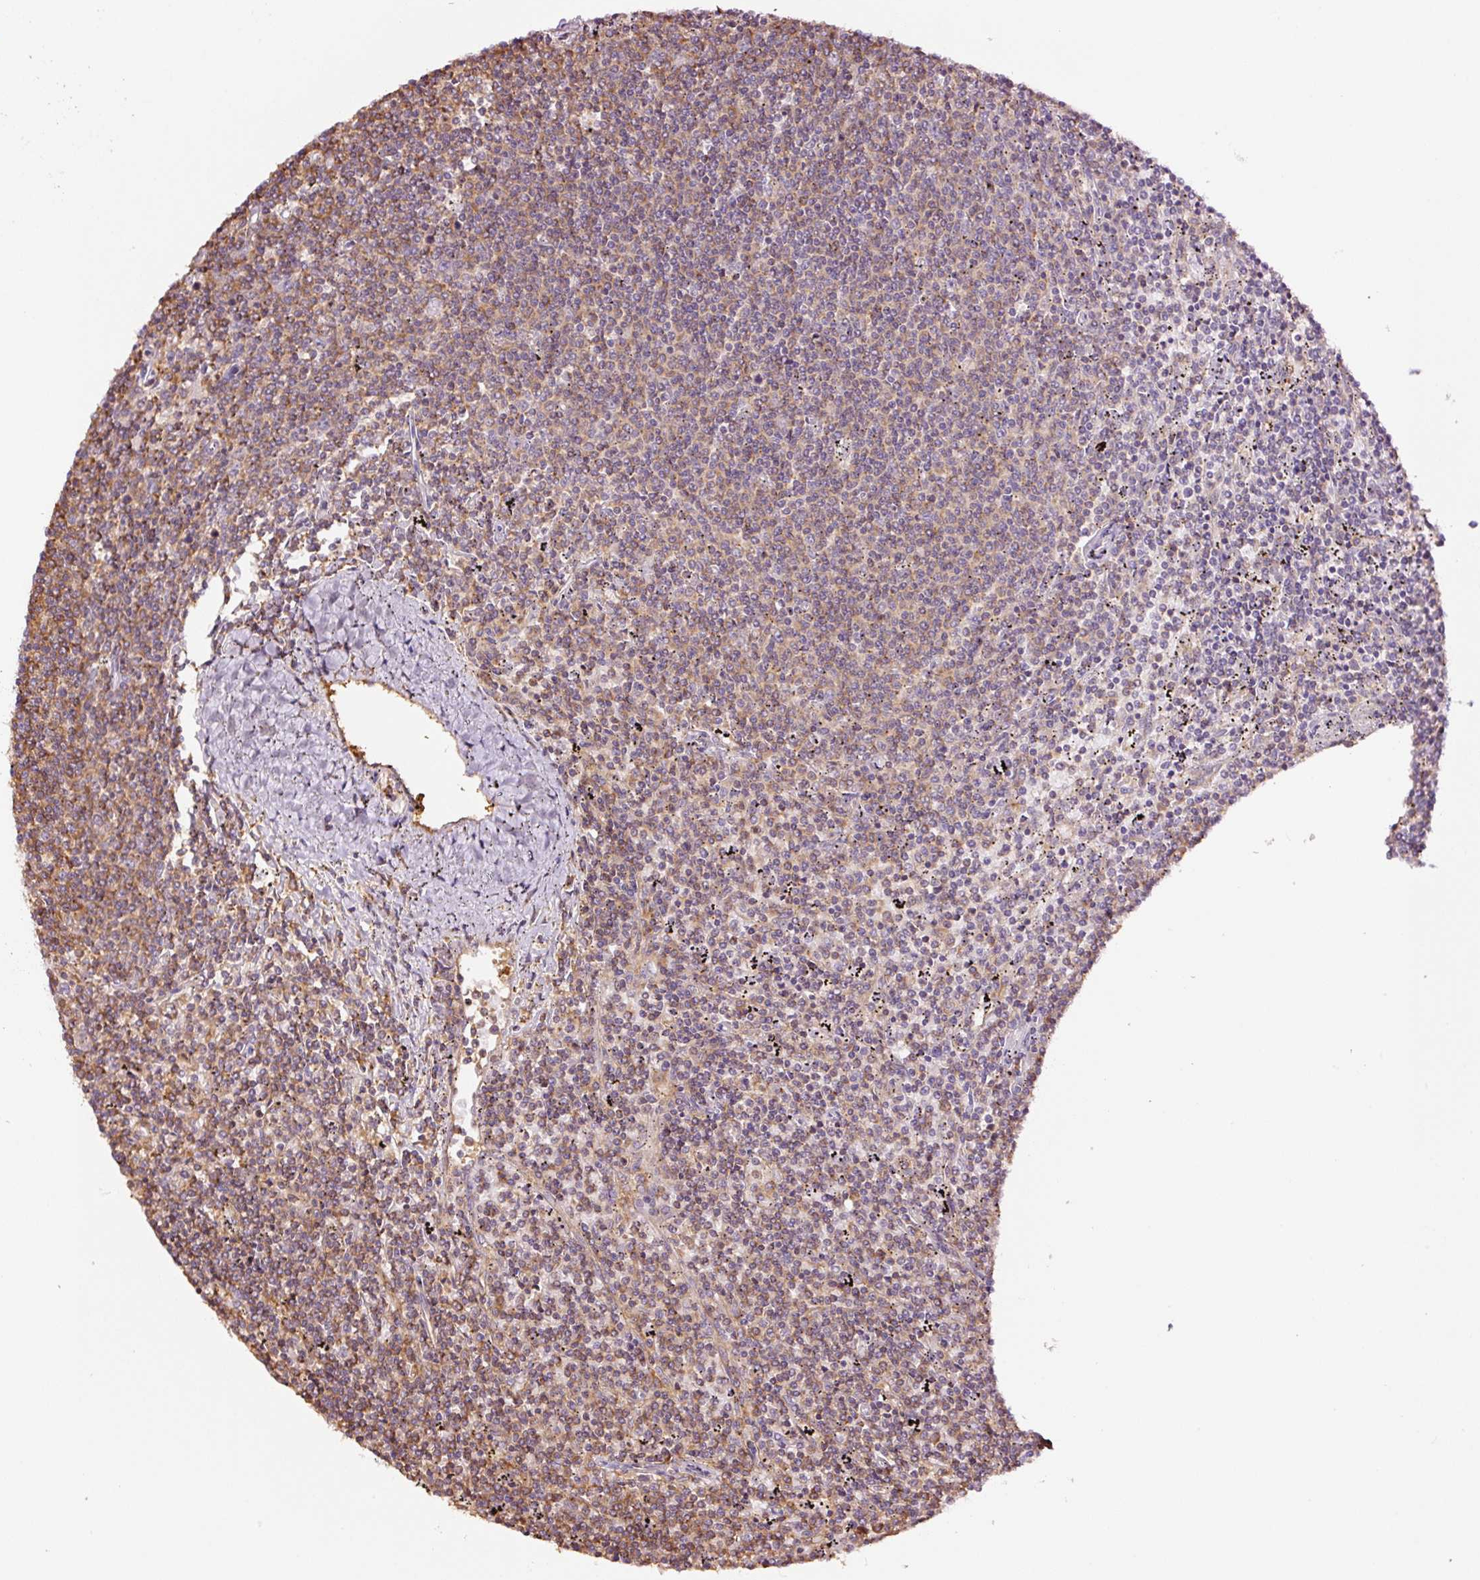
{"staining": {"intensity": "moderate", "quantity": "25%-75%", "location": "cytoplasmic/membranous"}, "tissue": "lymphoma", "cell_type": "Tumor cells", "image_type": "cancer", "snomed": [{"axis": "morphology", "description": "Malignant lymphoma, non-Hodgkin's type, Low grade"}, {"axis": "topography", "description": "Spleen"}], "caption": "Protein expression analysis of lymphoma shows moderate cytoplasmic/membranous expression in approximately 25%-75% of tumor cells.", "gene": "METAP1", "patient": {"sex": "female", "age": 50}}